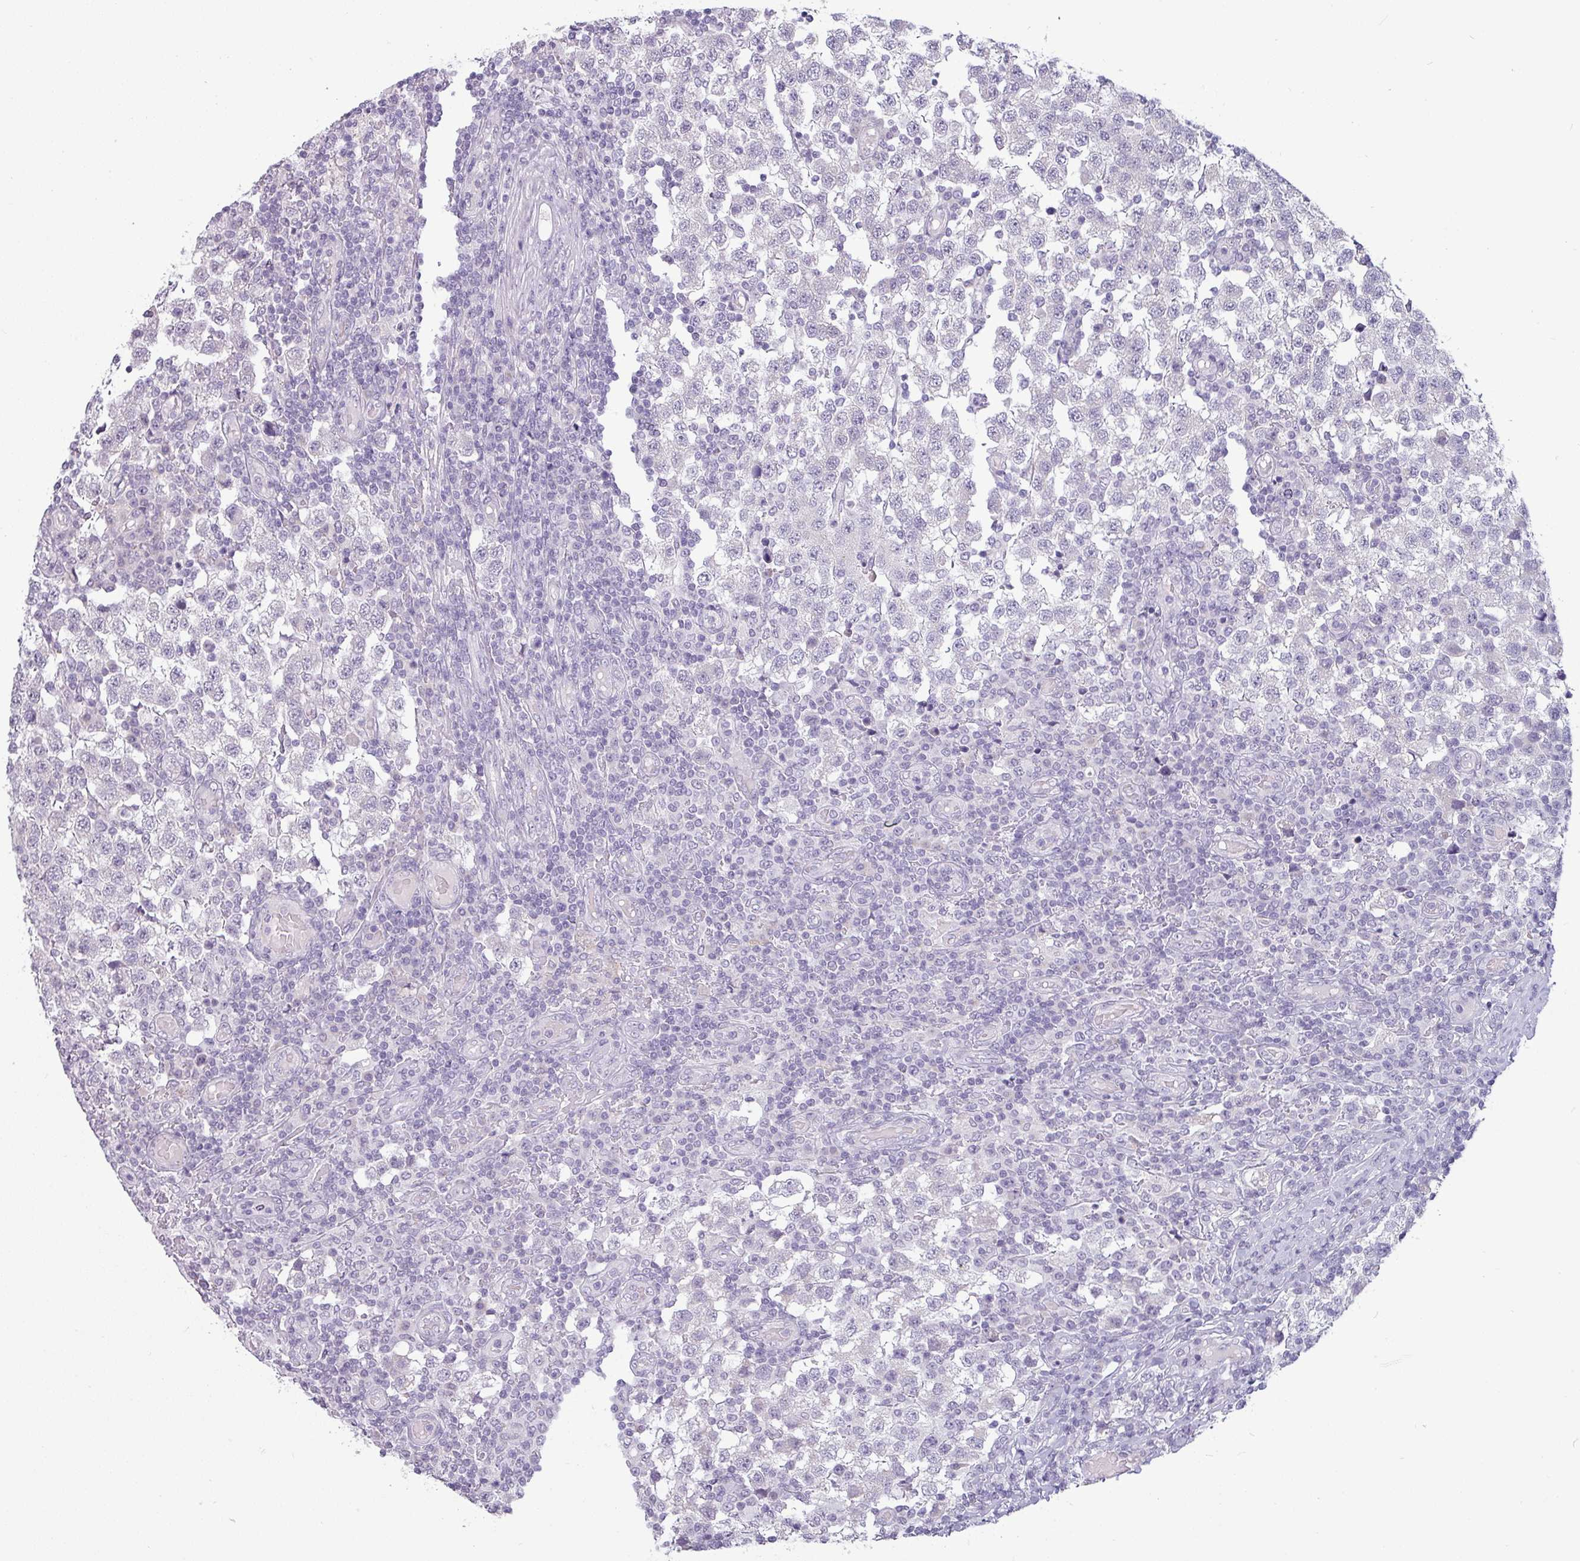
{"staining": {"intensity": "negative", "quantity": "none", "location": "none"}, "tissue": "testis cancer", "cell_type": "Tumor cells", "image_type": "cancer", "snomed": [{"axis": "morphology", "description": "Seminoma, NOS"}, {"axis": "topography", "description": "Testis"}], "caption": "Tumor cells show no significant expression in testis cancer.", "gene": "SLC26A9", "patient": {"sex": "male", "age": 34}}